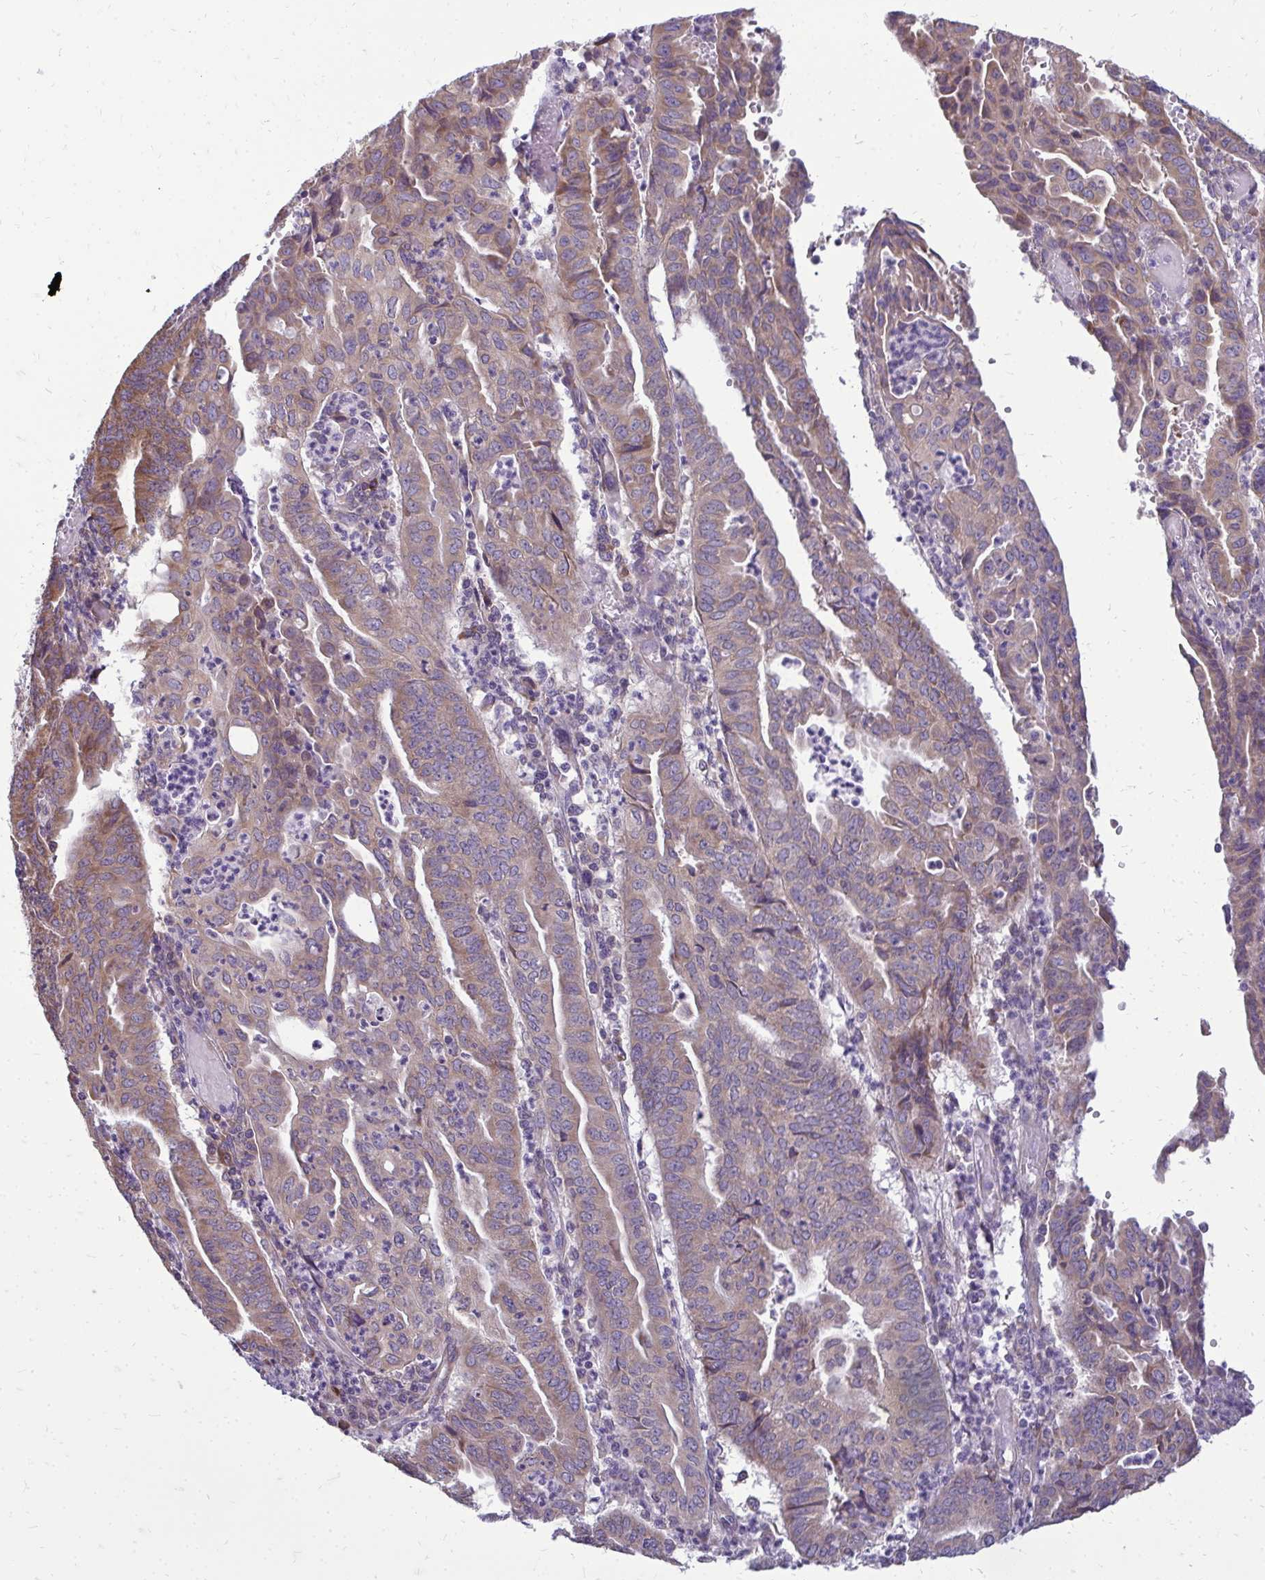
{"staining": {"intensity": "moderate", "quantity": ">75%", "location": "cytoplasmic/membranous"}, "tissue": "endometrial cancer", "cell_type": "Tumor cells", "image_type": "cancer", "snomed": [{"axis": "morphology", "description": "Adenocarcinoma, NOS"}, {"axis": "topography", "description": "Endometrium"}], "caption": "About >75% of tumor cells in human adenocarcinoma (endometrial) reveal moderate cytoplasmic/membranous protein expression as visualized by brown immunohistochemical staining.", "gene": "RPLP2", "patient": {"sex": "female", "age": 60}}